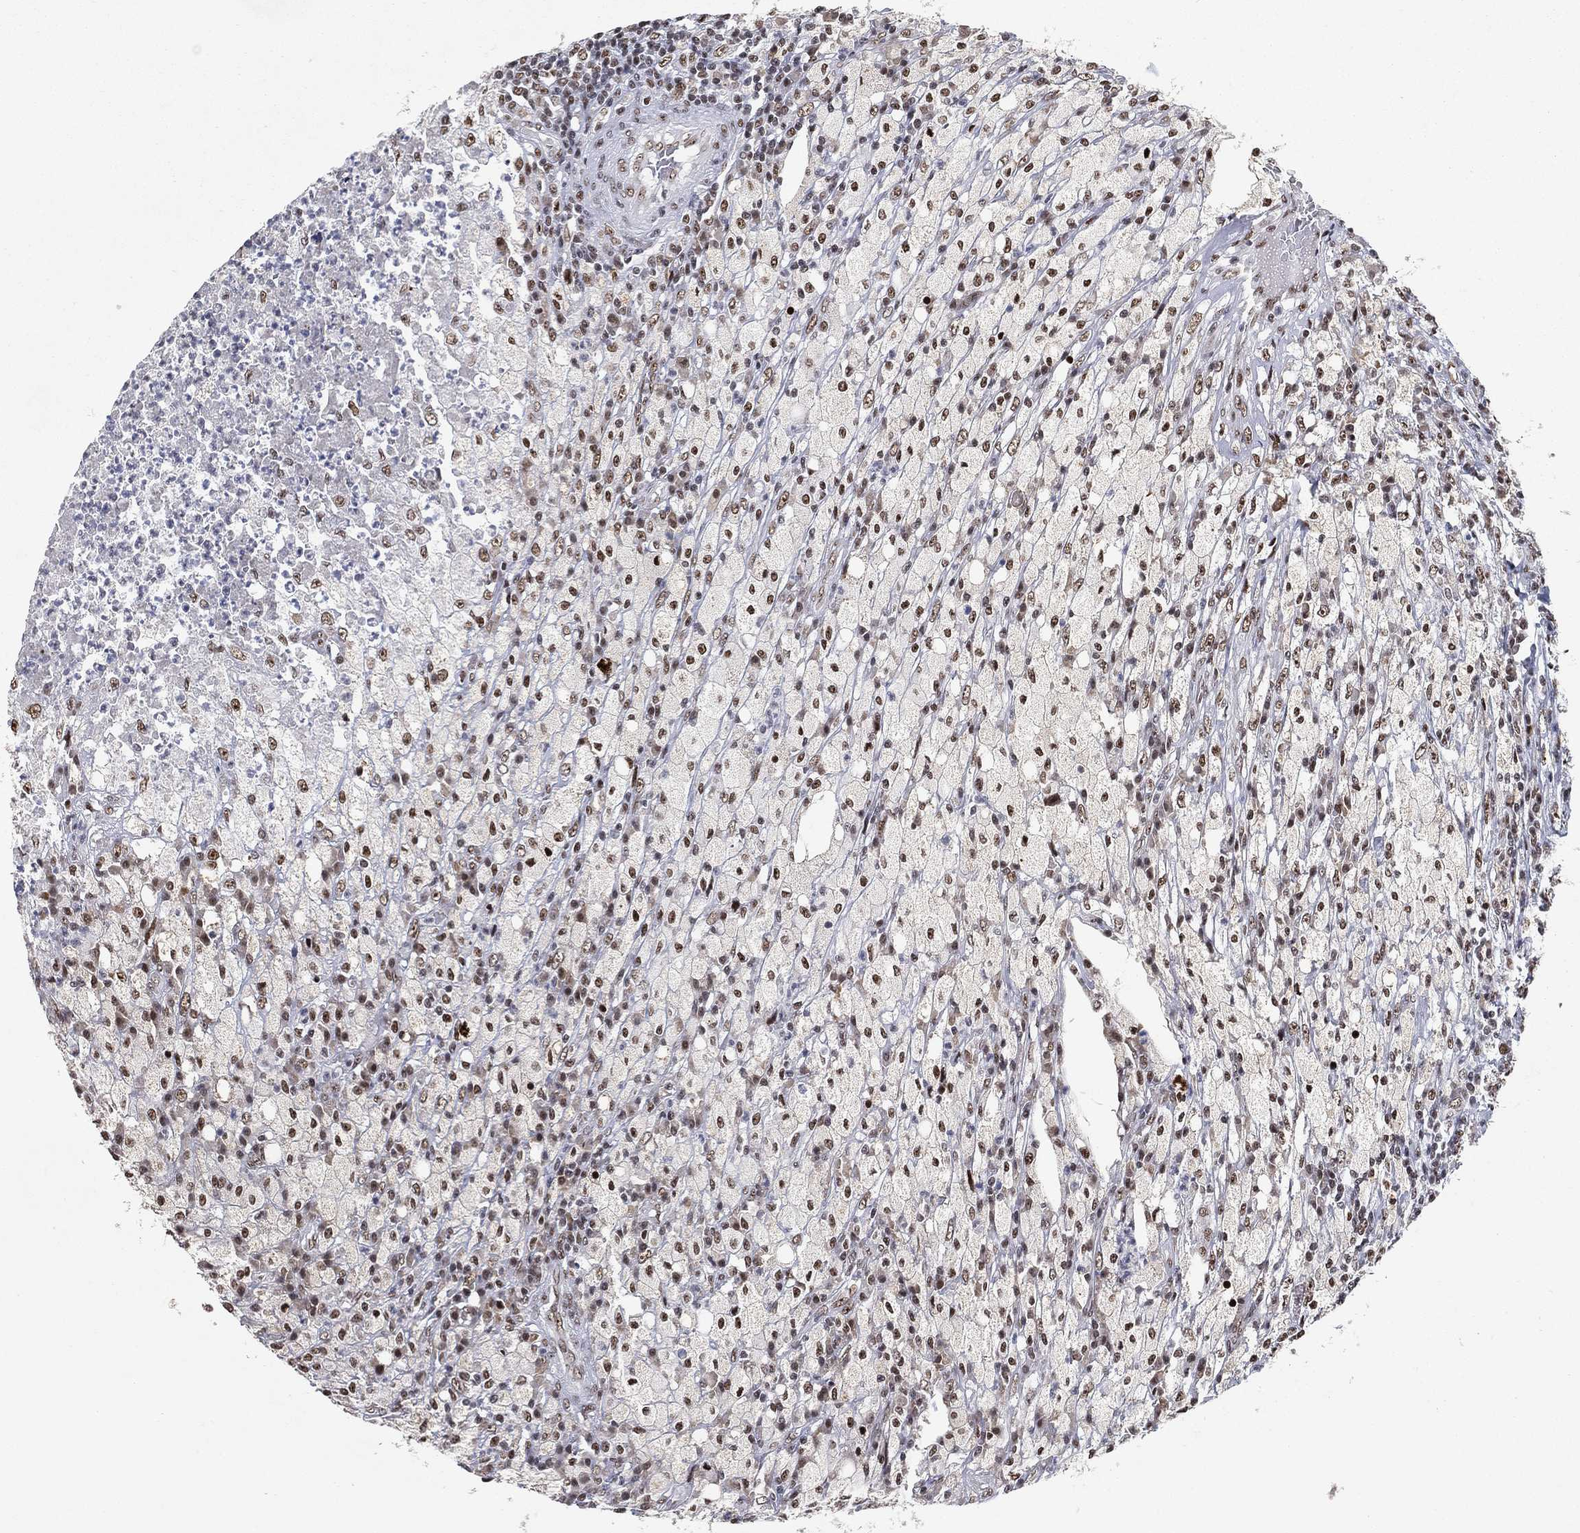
{"staining": {"intensity": "moderate", "quantity": ">75%", "location": "nuclear"}, "tissue": "testis cancer", "cell_type": "Tumor cells", "image_type": "cancer", "snomed": [{"axis": "morphology", "description": "Necrosis, NOS"}, {"axis": "morphology", "description": "Carcinoma, Embryonal, NOS"}, {"axis": "topography", "description": "Testis"}], "caption": "Protein analysis of testis embryonal carcinoma tissue reveals moderate nuclear expression in approximately >75% of tumor cells.", "gene": "DDX27", "patient": {"sex": "male", "age": 19}}